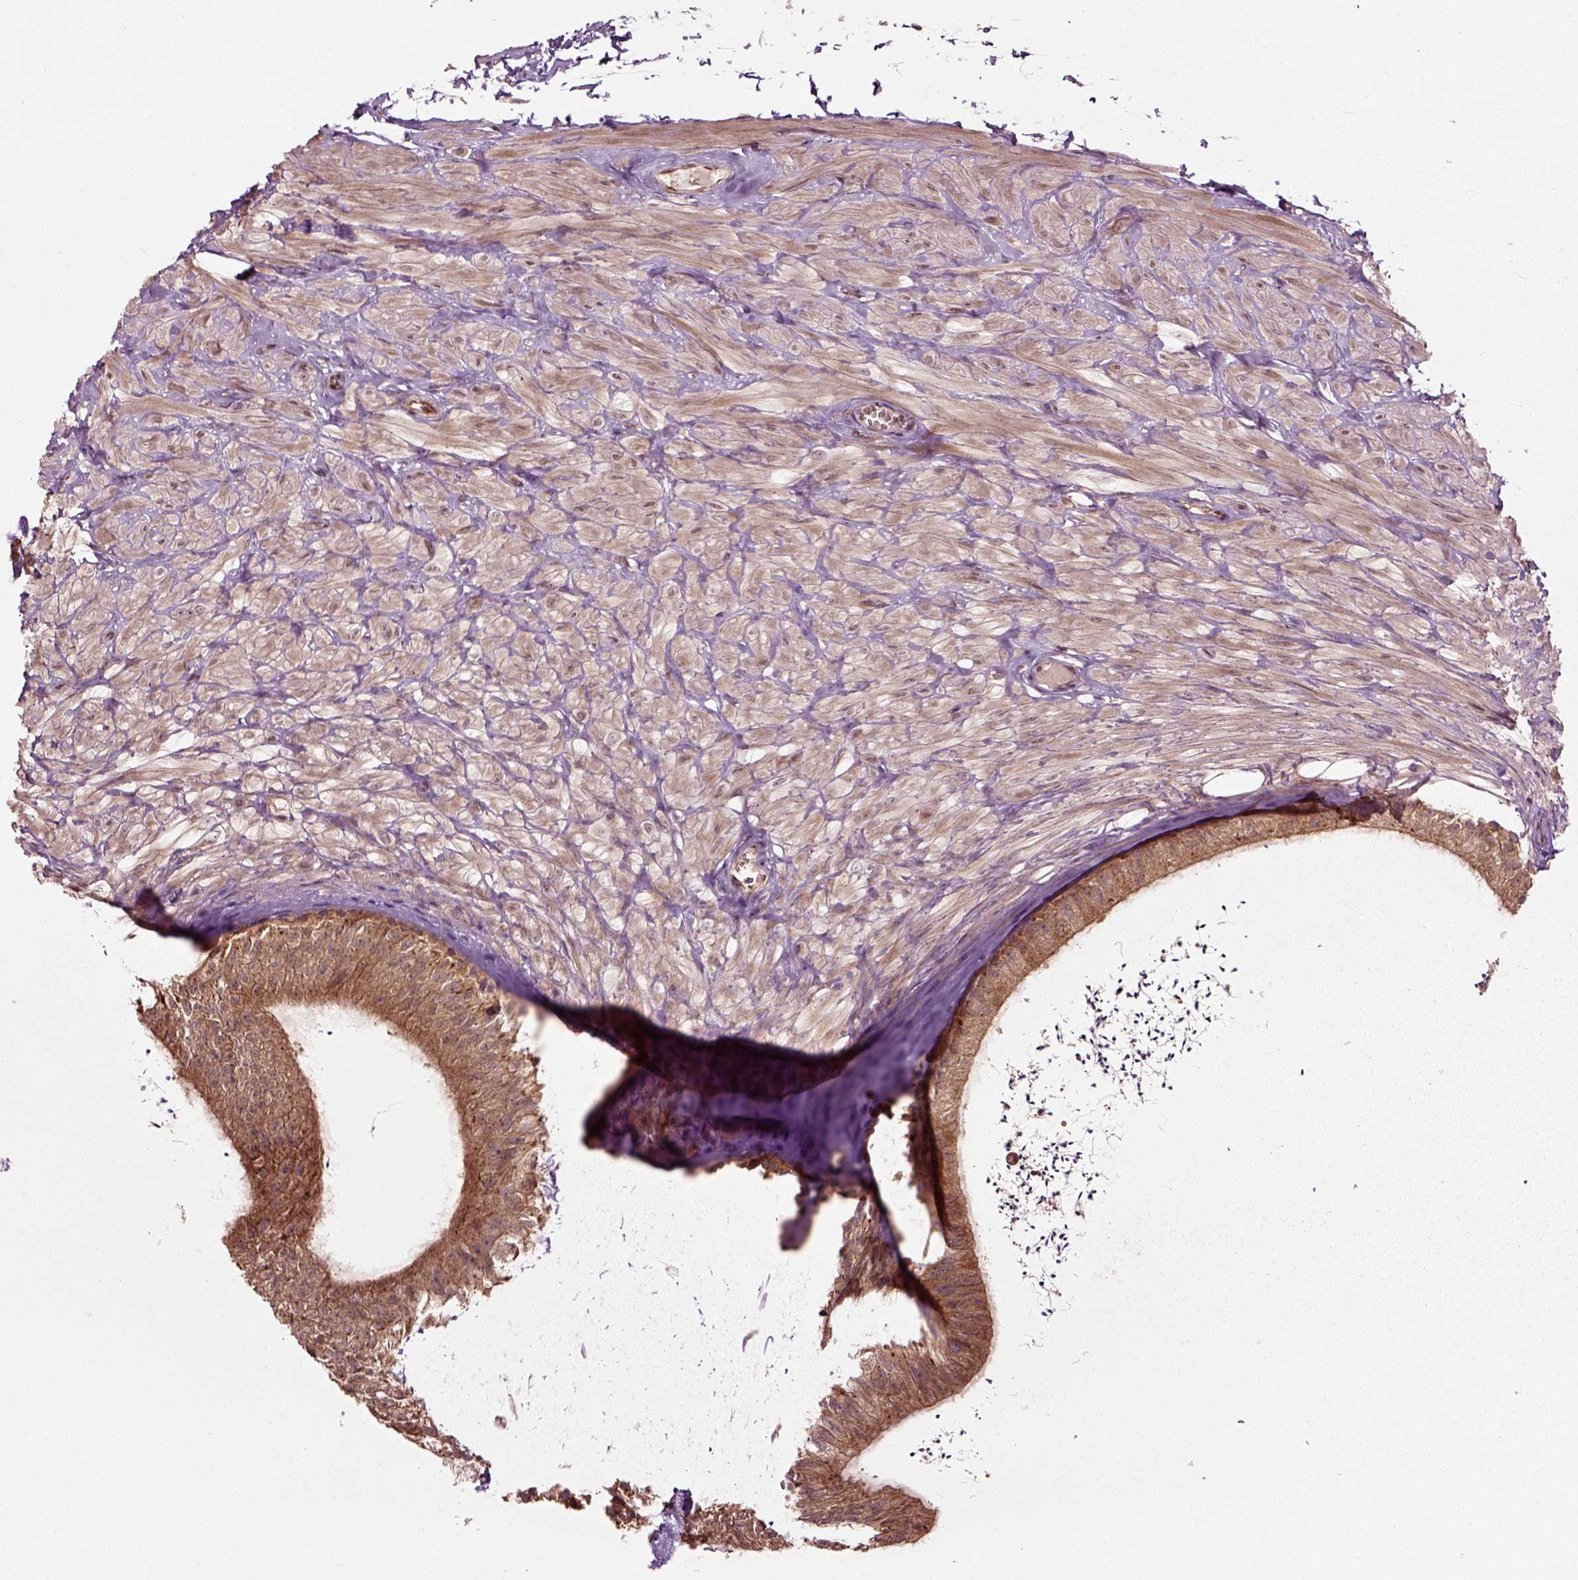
{"staining": {"intensity": "moderate", "quantity": ">75%", "location": "cytoplasmic/membranous"}, "tissue": "epididymis", "cell_type": "Glandular cells", "image_type": "normal", "snomed": [{"axis": "morphology", "description": "Normal tissue, NOS"}, {"axis": "topography", "description": "Epididymis"}], "caption": "High-power microscopy captured an IHC micrograph of benign epididymis, revealing moderate cytoplasmic/membranous staining in approximately >75% of glandular cells.", "gene": "PLCD3", "patient": {"sex": "male", "age": 32}}